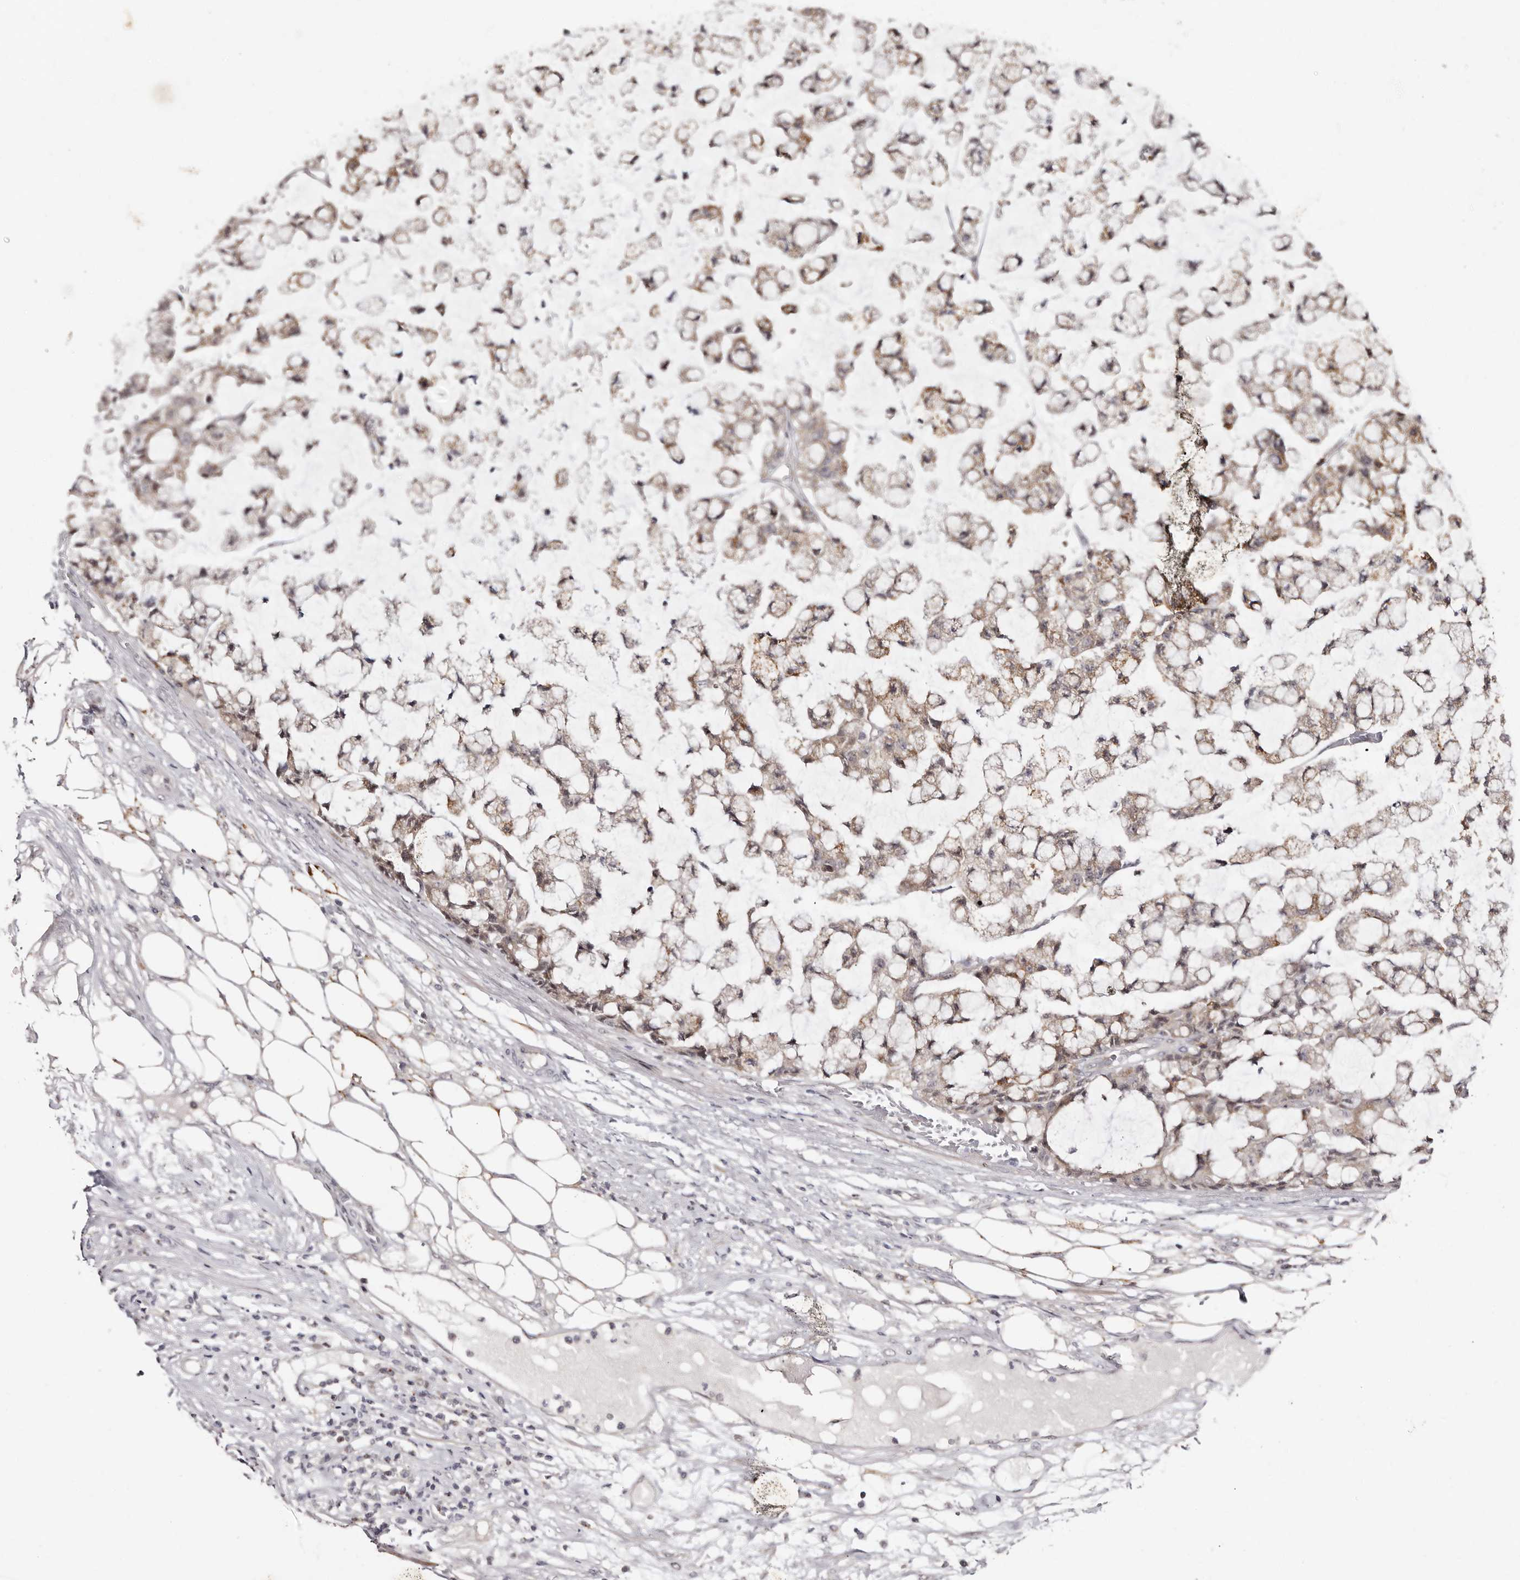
{"staining": {"intensity": "weak", "quantity": ">75%", "location": "cytoplasmic/membranous"}, "tissue": "colorectal cancer", "cell_type": "Tumor cells", "image_type": "cancer", "snomed": [{"axis": "morphology", "description": "Adenocarcinoma, NOS"}, {"axis": "topography", "description": "Colon"}], "caption": "Adenocarcinoma (colorectal) stained with immunohistochemistry displays weak cytoplasmic/membranous positivity in about >75% of tumor cells.", "gene": "PHF20L1", "patient": {"sex": "female", "age": 84}}